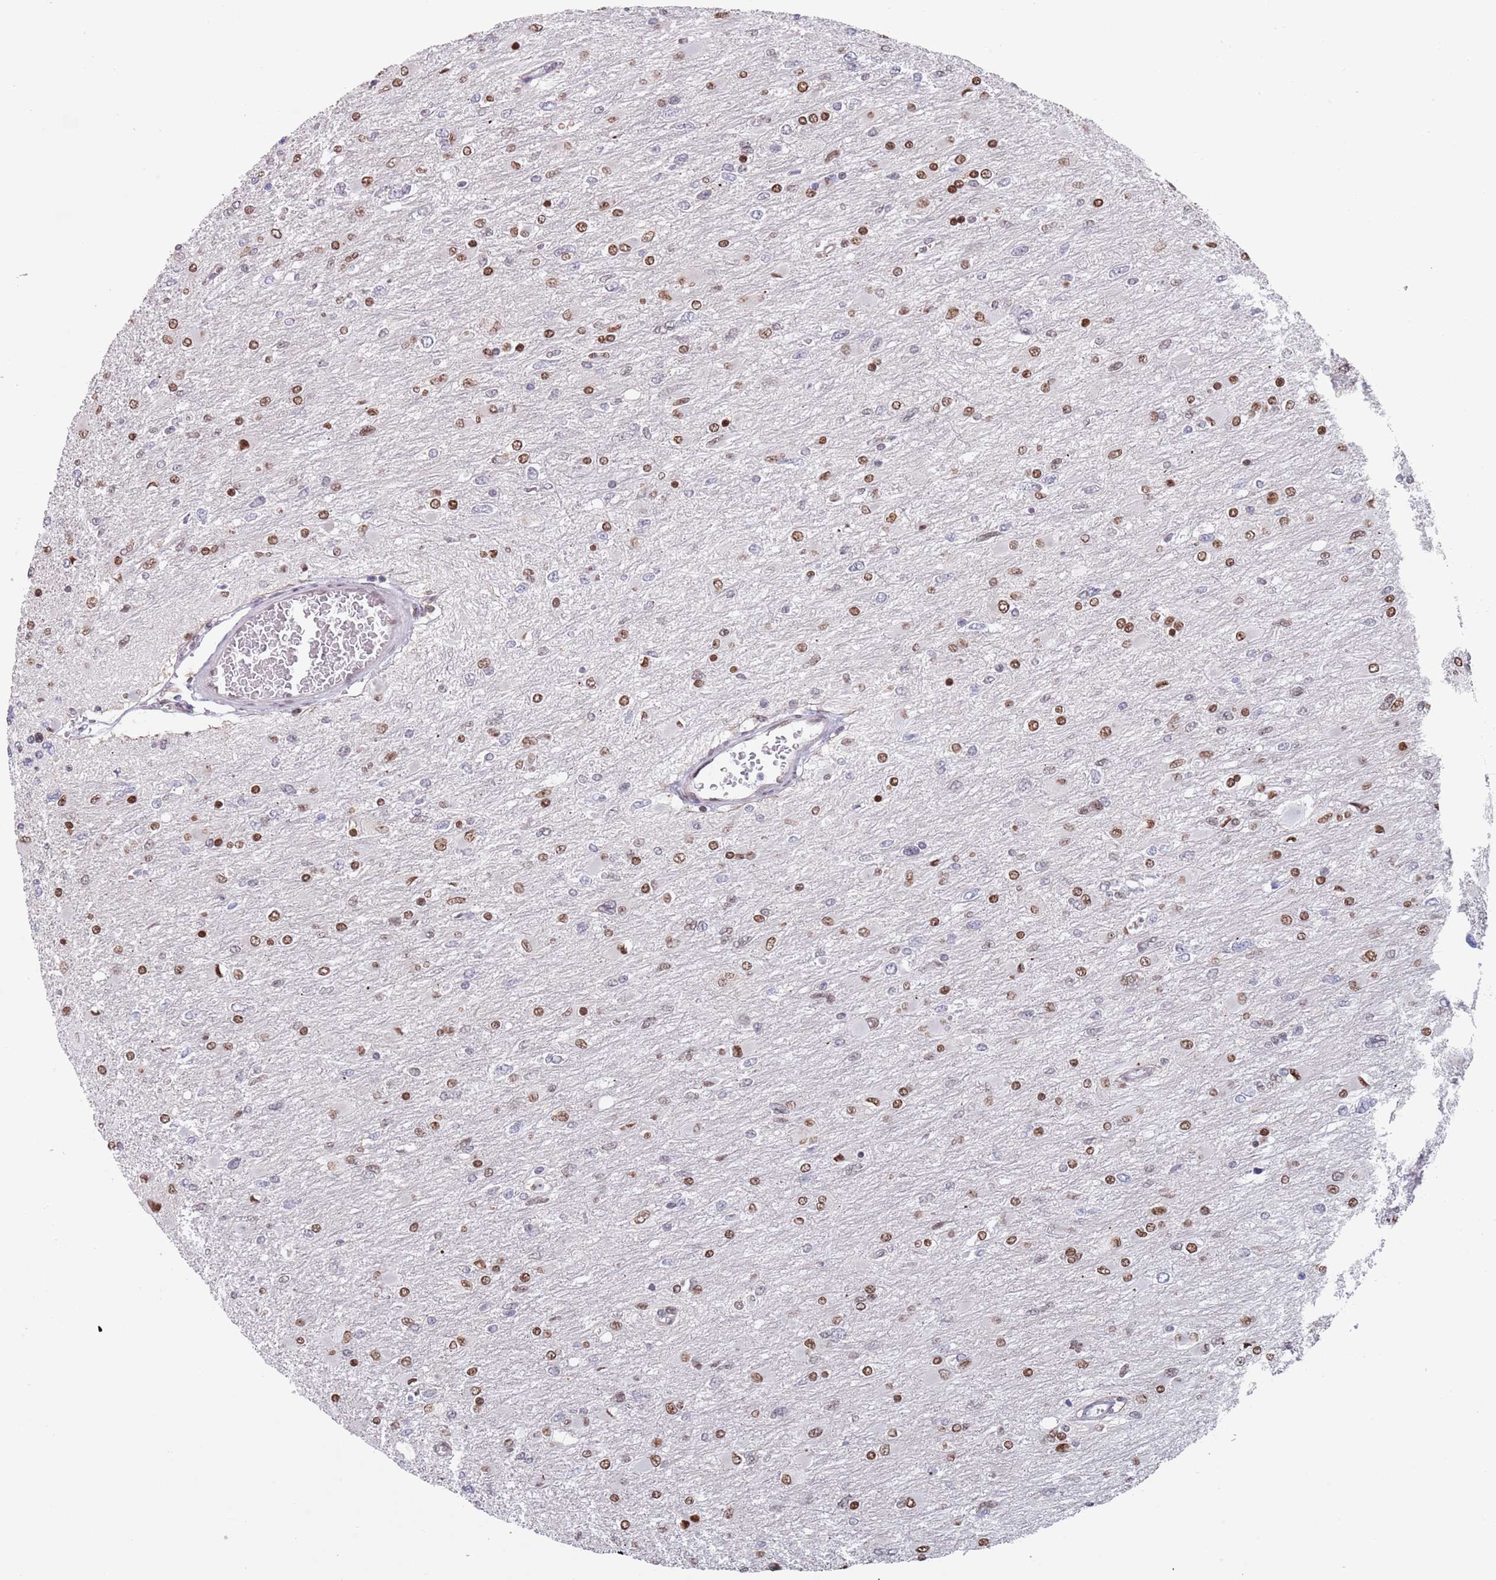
{"staining": {"intensity": "moderate", "quantity": "25%-75%", "location": "nuclear"}, "tissue": "glioma", "cell_type": "Tumor cells", "image_type": "cancer", "snomed": [{"axis": "morphology", "description": "Glioma, malignant, High grade"}, {"axis": "topography", "description": "Cerebral cortex"}], "caption": "Moderate nuclear staining for a protein is present in about 25%-75% of tumor cells of malignant glioma (high-grade) using immunohistochemistry (IHC).", "gene": "MFSD12", "patient": {"sex": "female", "age": 36}}